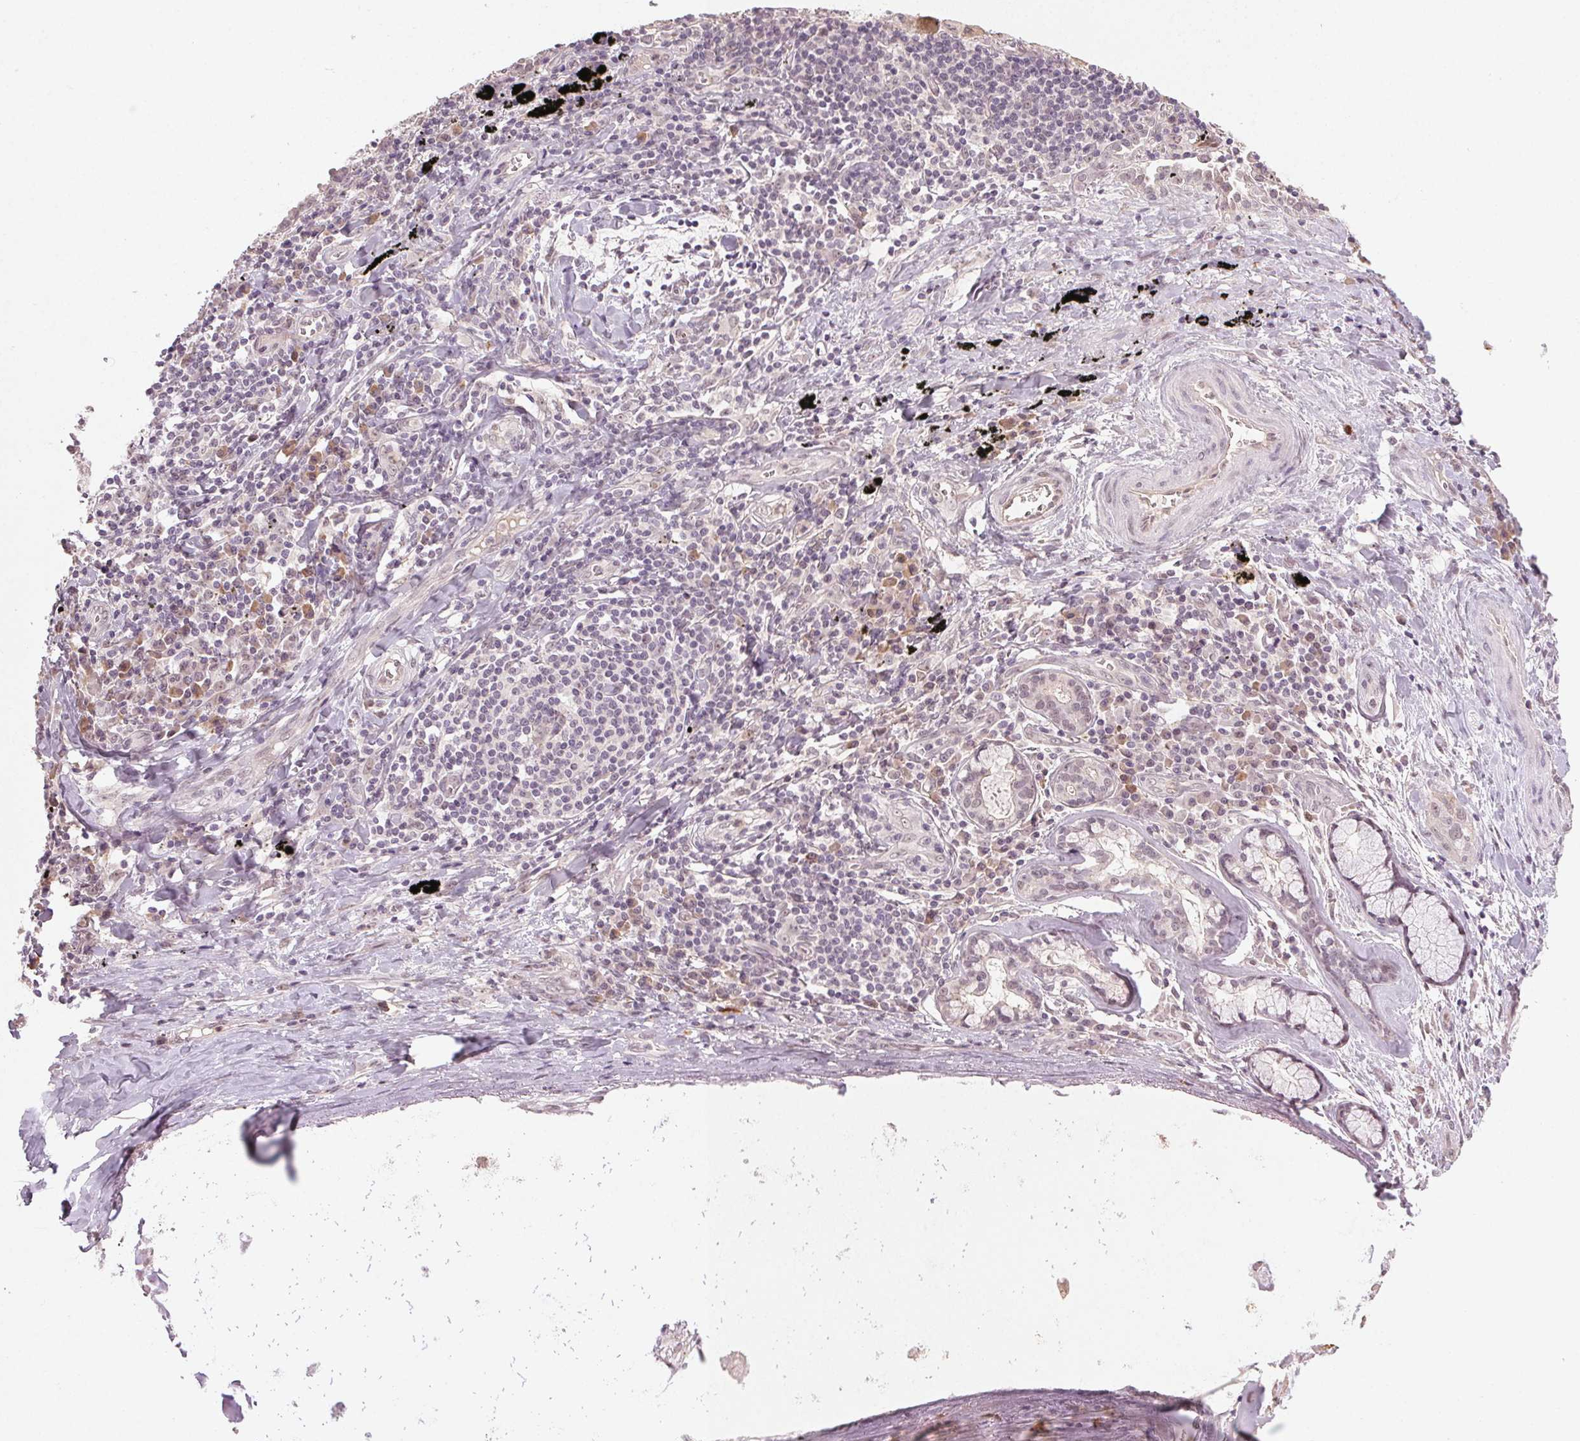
{"staining": {"intensity": "negative", "quantity": "none", "location": "none"}, "tissue": "lung cancer", "cell_type": "Tumor cells", "image_type": "cancer", "snomed": [{"axis": "morphology", "description": "Adenocarcinoma, NOS"}, {"axis": "topography", "description": "Lung"}], "caption": "The micrograph demonstrates no significant positivity in tumor cells of lung cancer (adenocarcinoma).", "gene": "TUB", "patient": {"sex": "male", "age": 65}}